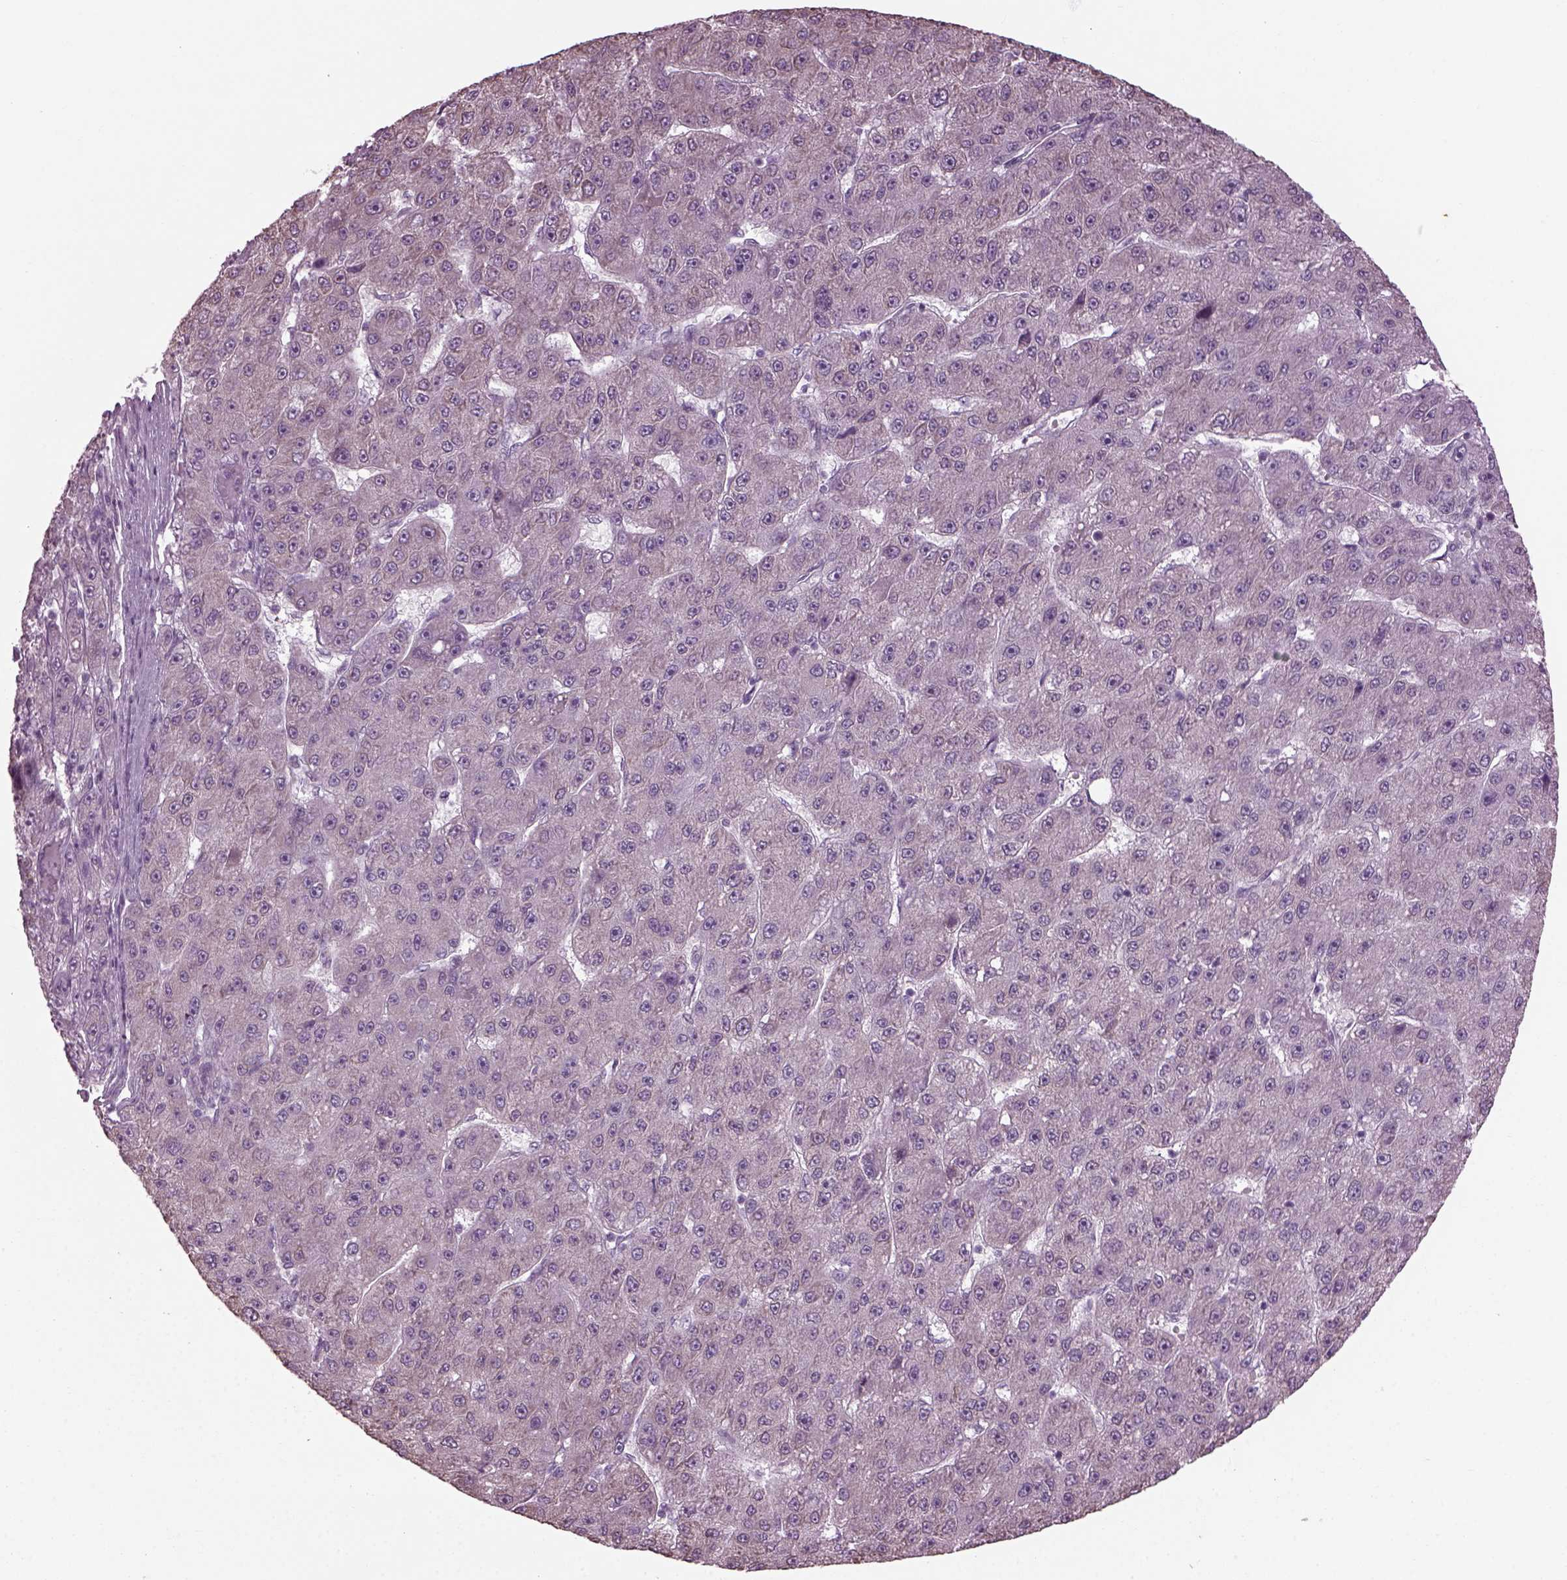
{"staining": {"intensity": "negative", "quantity": "none", "location": "none"}, "tissue": "liver cancer", "cell_type": "Tumor cells", "image_type": "cancer", "snomed": [{"axis": "morphology", "description": "Carcinoma, Hepatocellular, NOS"}, {"axis": "topography", "description": "Liver"}], "caption": "This is an IHC histopathology image of human liver cancer (hepatocellular carcinoma). There is no staining in tumor cells.", "gene": "CABP5", "patient": {"sex": "male", "age": 67}}